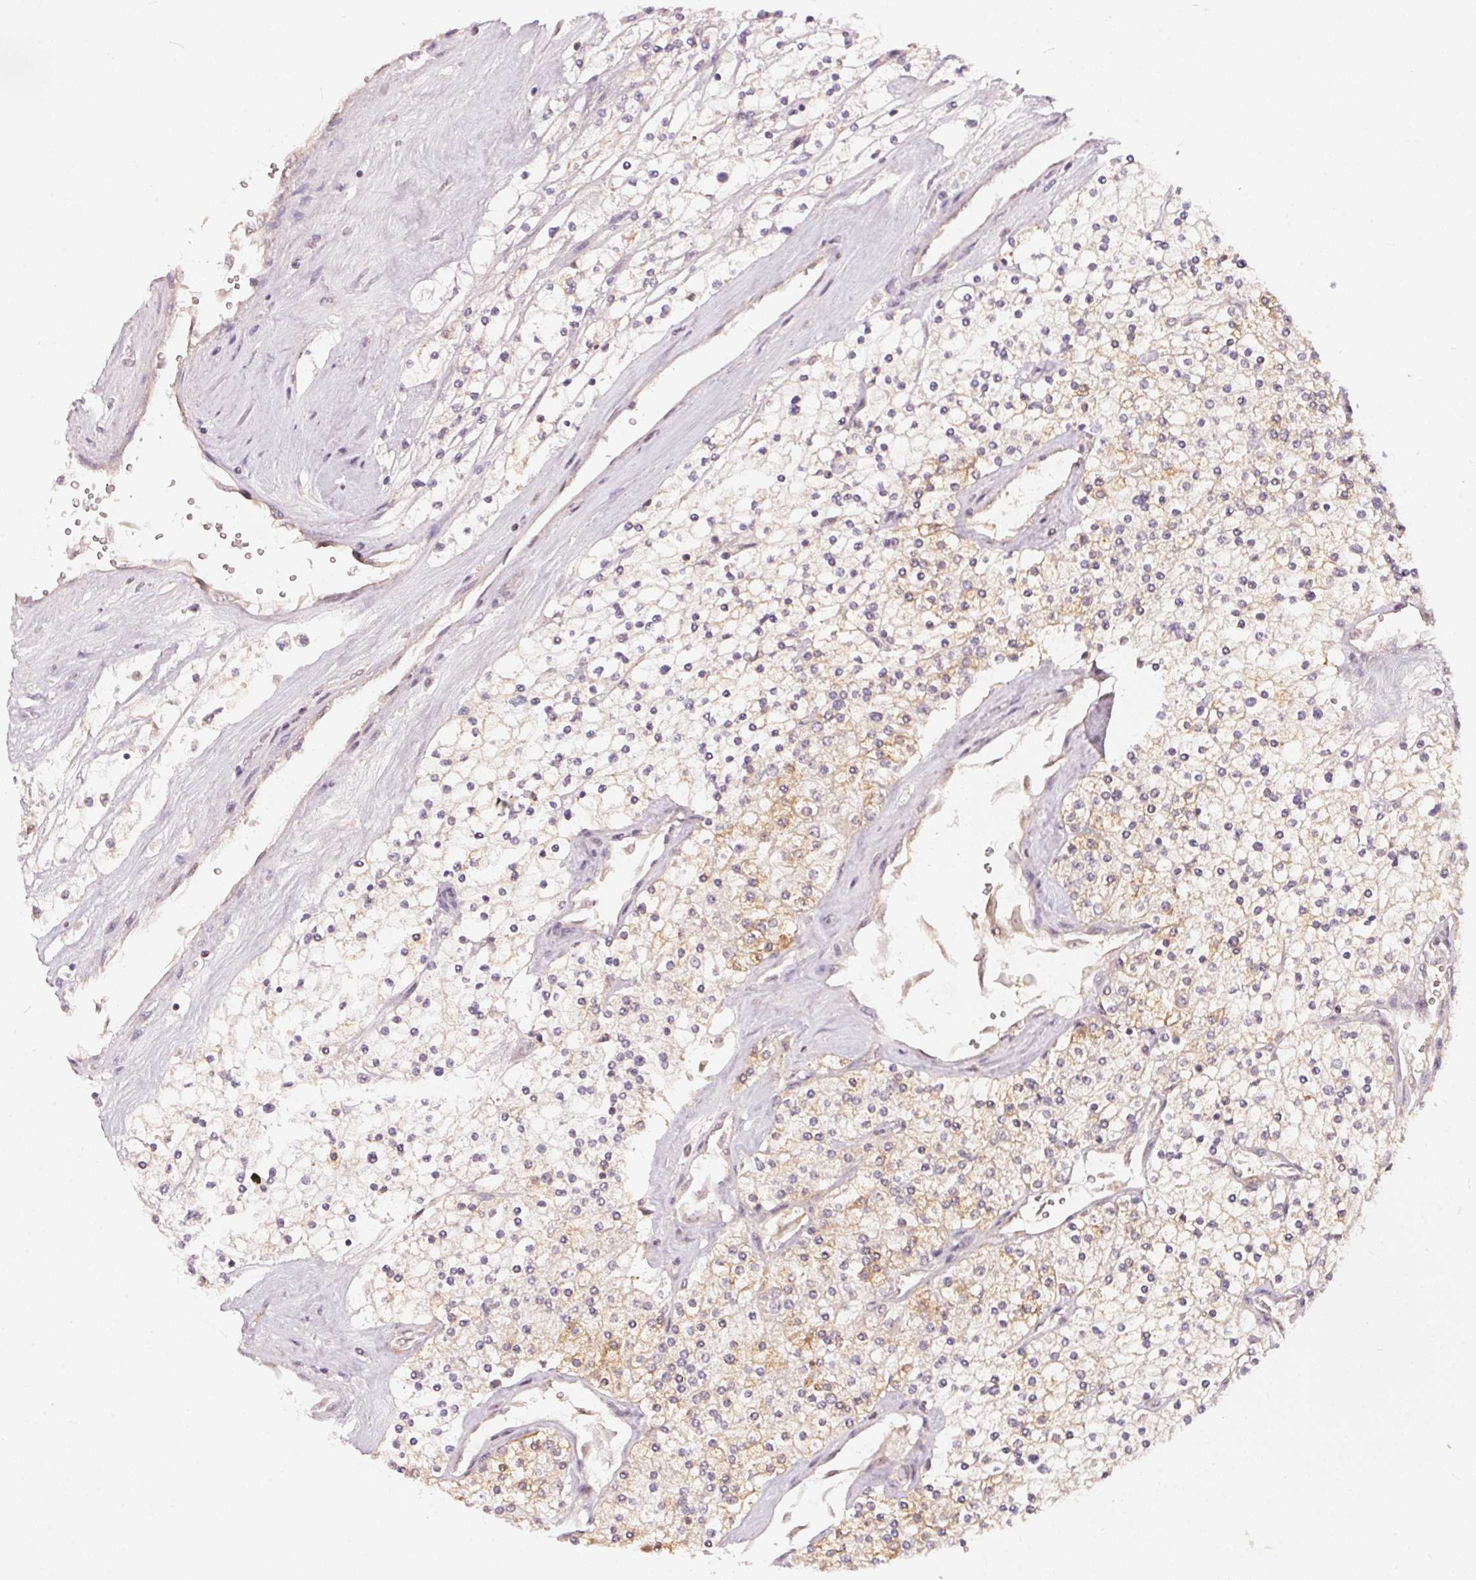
{"staining": {"intensity": "weak", "quantity": "<25%", "location": "cytoplasmic/membranous"}, "tissue": "renal cancer", "cell_type": "Tumor cells", "image_type": "cancer", "snomed": [{"axis": "morphology", "description": "Adenocarcinoma, NOS"}, {"axis": "topography", "description": "Kidney"}], "caption": "High power microscopy micrograph of an immunohistochemistry micrograph of renal cancer, revealing no significant staining in tumor cells.", "gene": "BLMH", "patient": {"sex": "male", "age": 80}}